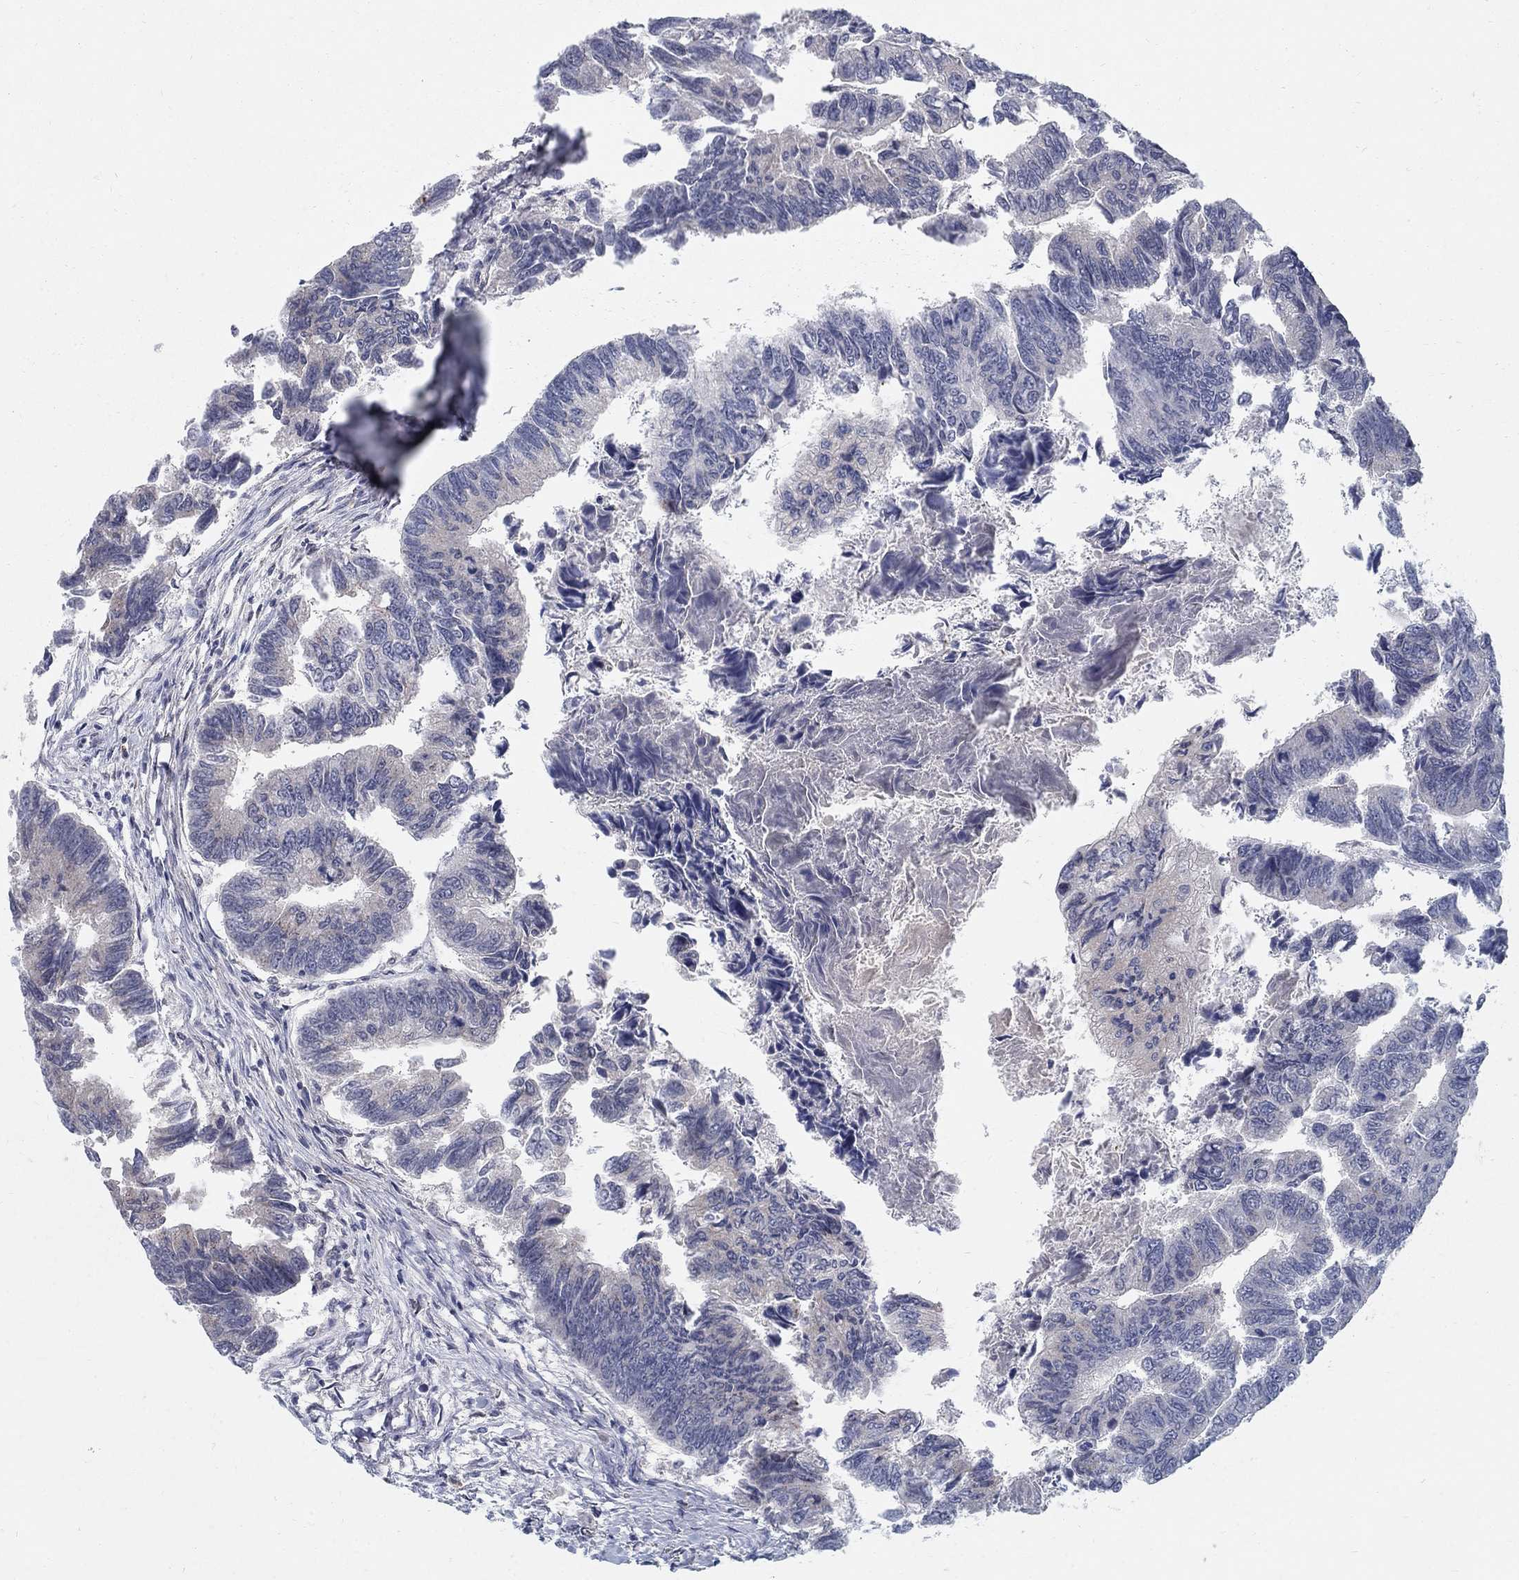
{"staining": {"intensity": "negative", "quantity": "none", "location": "none"}, "tissue": "colorectal cancer", "cell_type": "Tumor cells", "image_type": "cancer", "snomed": [{"axis": "morphology", "description": "Adenocarcinoma, NOS"}, {"axis": "topography", "description": "Colon"}], "caption": "Protein analysis of colorectal adenocarcinoma demonstrates no significant positivity in tumor cells.", "gene": "PANK3", "patient": {"sex": "female", "age": 65}}